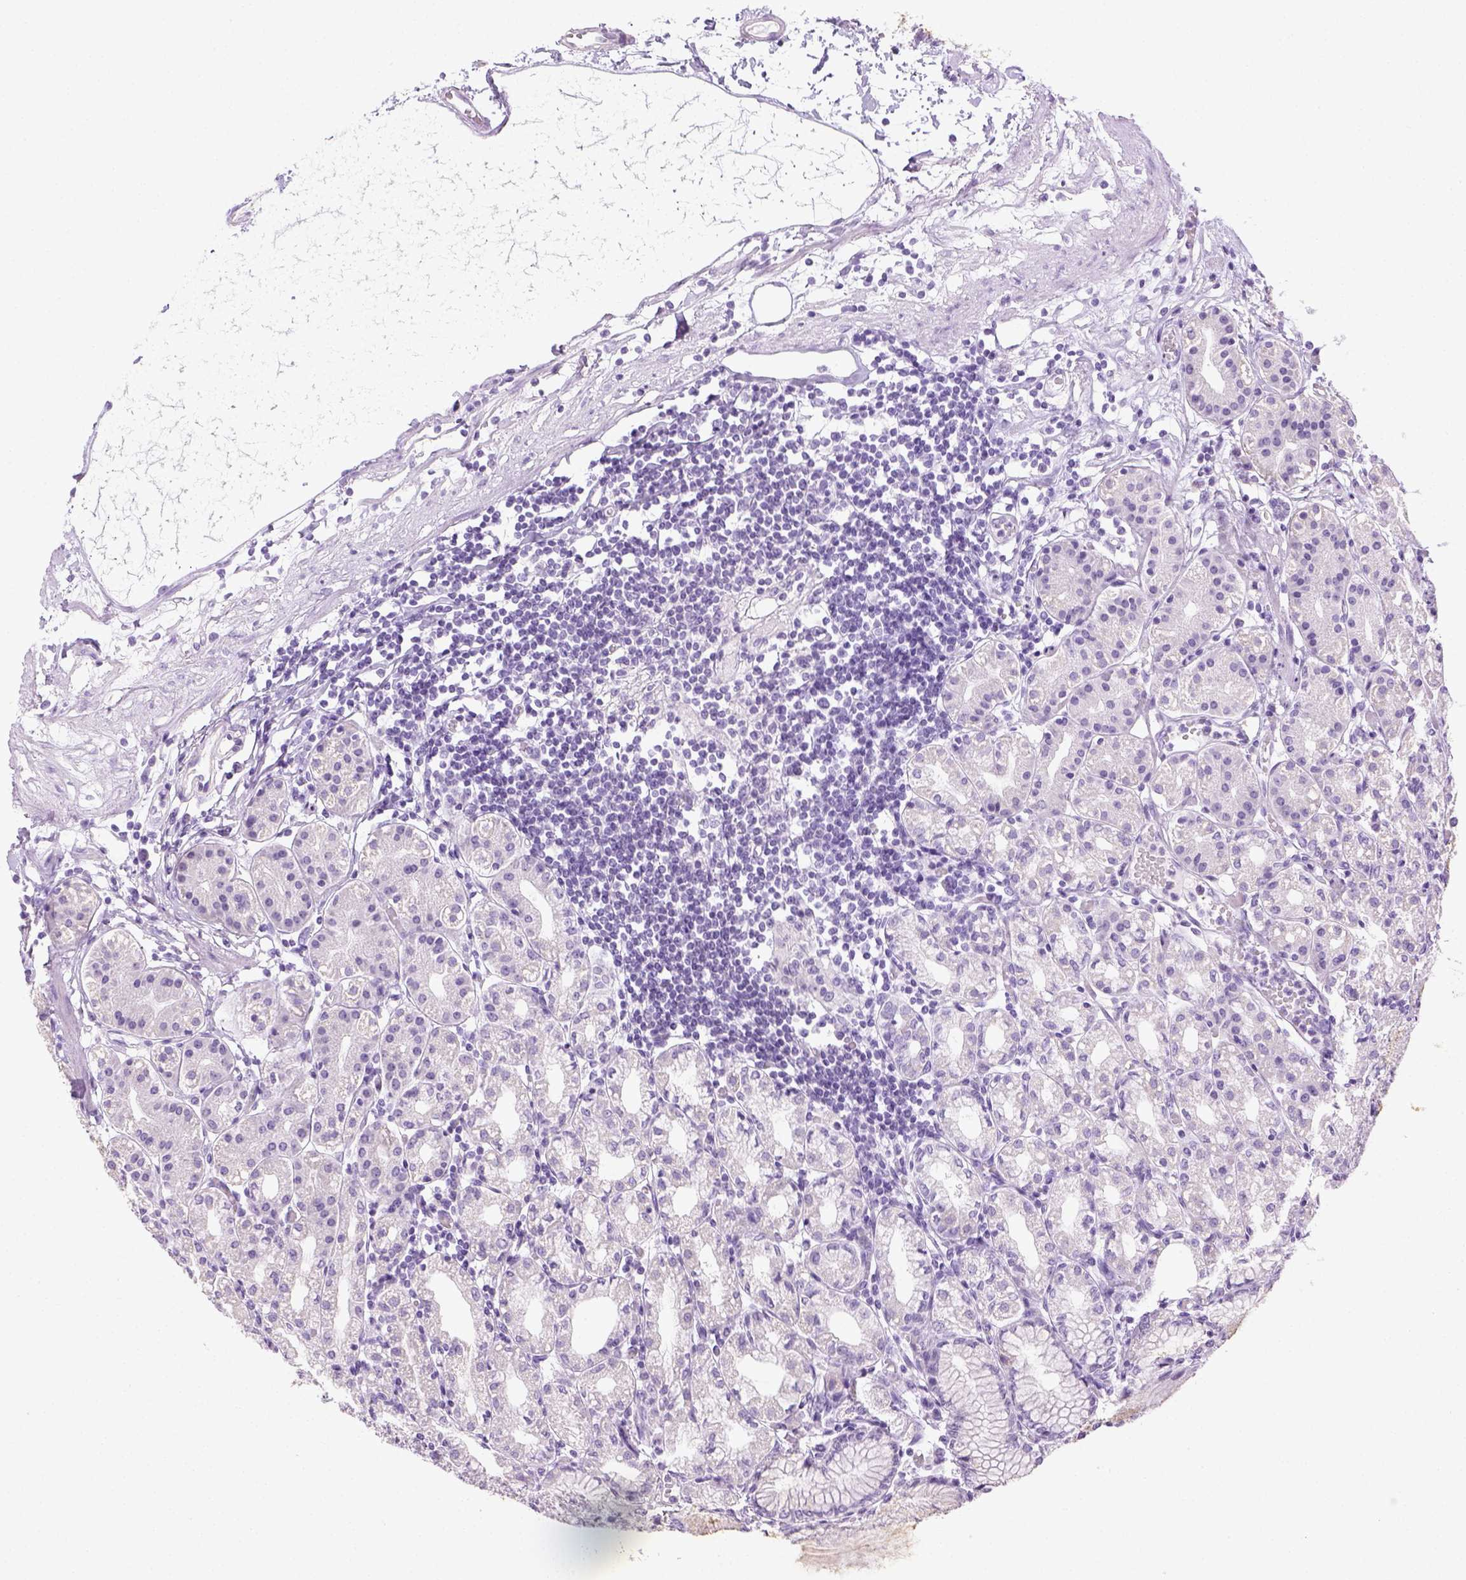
{"staining": {"intensity": "negative", "quantity": "none", "location": "none"}, "tissue": "stomach", "cell_type": "Glandular cells", "image_type": "normal", "snomed": [{"axis": "morphology", "description": "Normal tissue, NOS"}, {"axis": "topography", "description": "Skeletal muscle"}, {"axis": "topography", "description": "Stomach"}], "caption": "The micrograph demonstrates no significant expression in glandular cells of stomach.", "gene": "LGSN", "patient": {"sex": "female", "age": 57}}